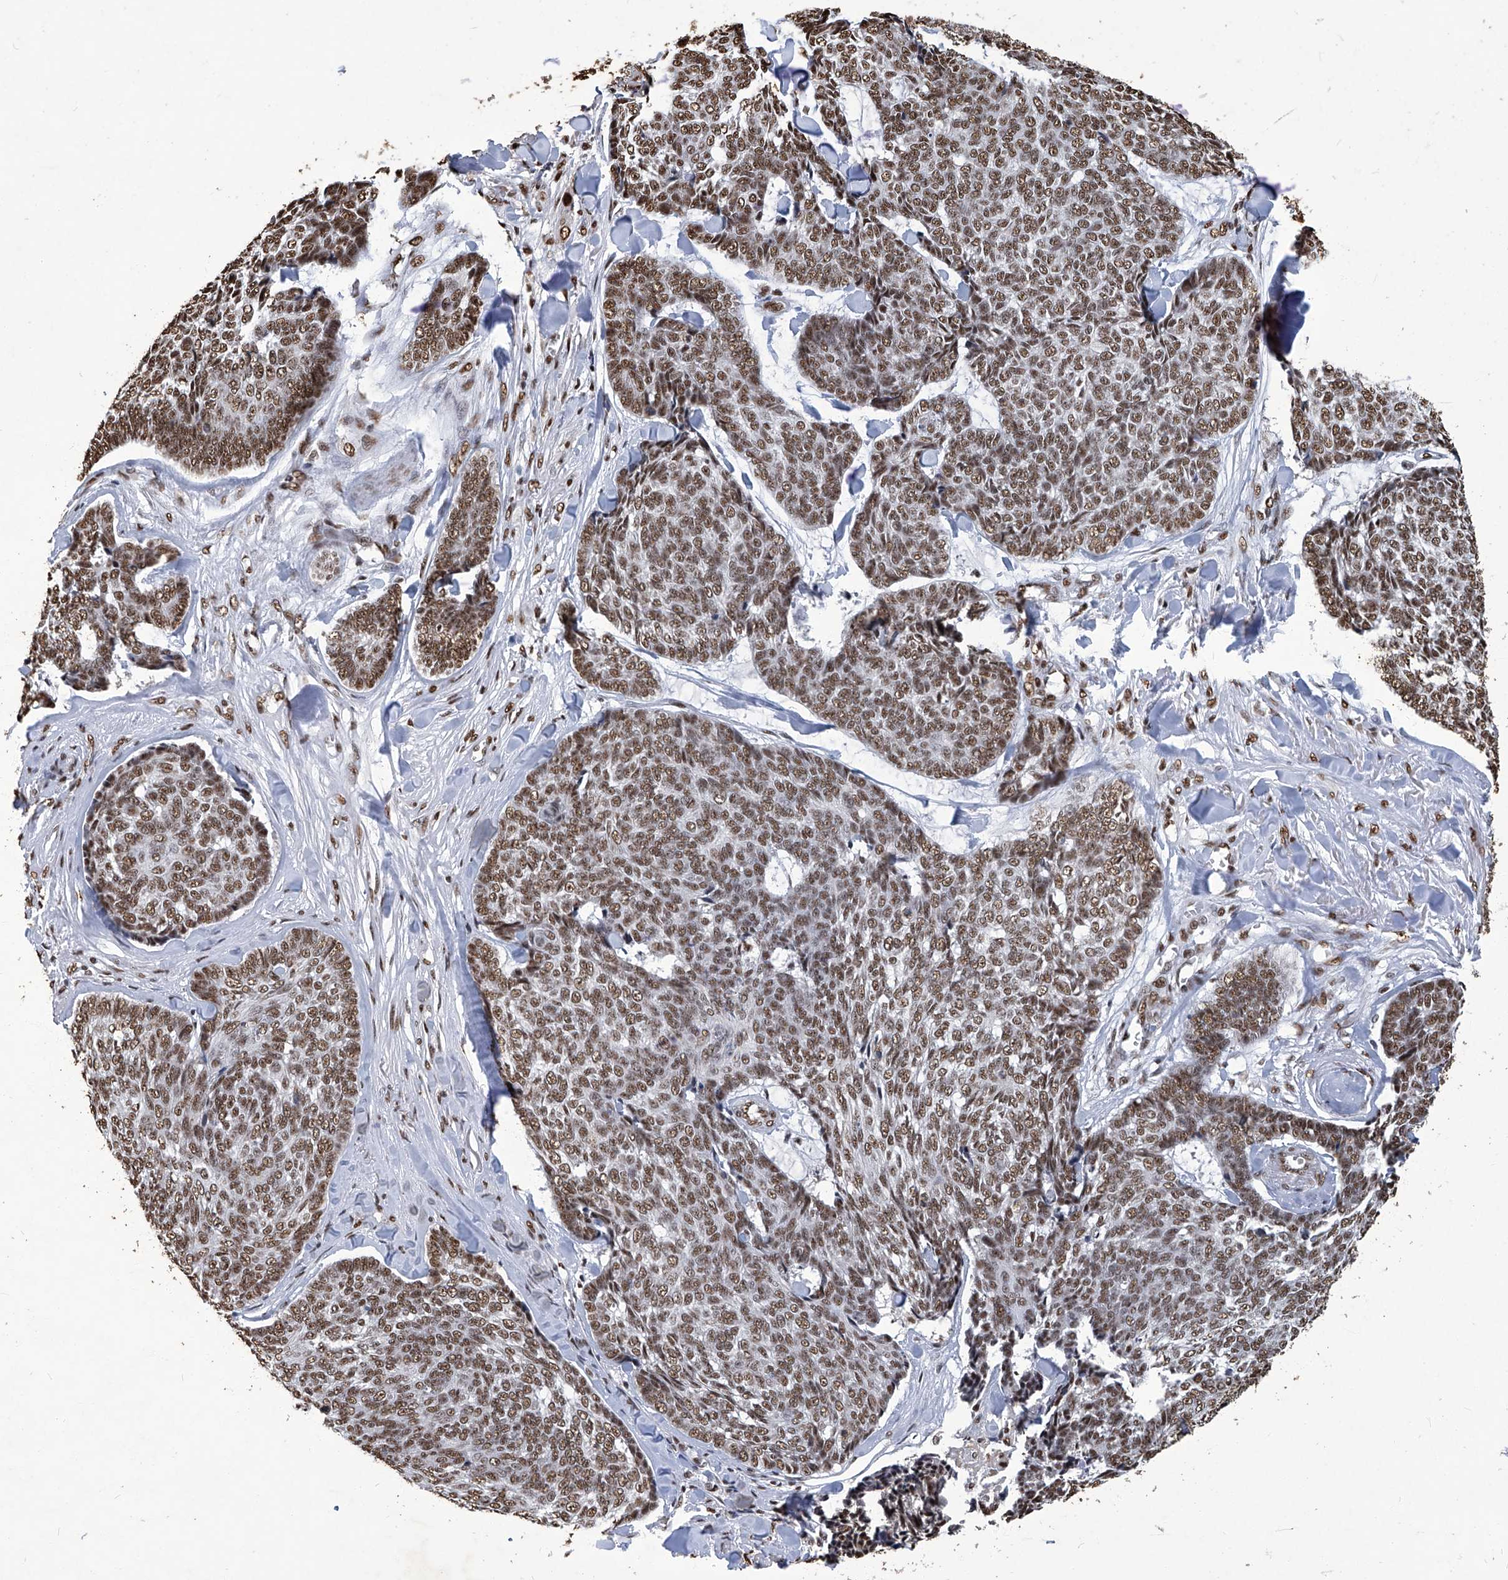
{"staining": {"intensity": "moderate", "quantity": ">75%", "location": "nuclear"}, "tissue": "skin cancer", "cell_type": "Tumor cells", "image_type": "cancer", "snomed": [{"axis": "morphology", "description": "Basal cell carcinoma"}, {"axis": "topography", "description": "Skin"}], "caption": "There is medium levels of moderate nuclear positivity in tumor cells of skin cancer, as demonstrated by immunohistochemical staining (brown color).", "gene": "HBP1", "patient": {"sex": "male", "age": 84}}